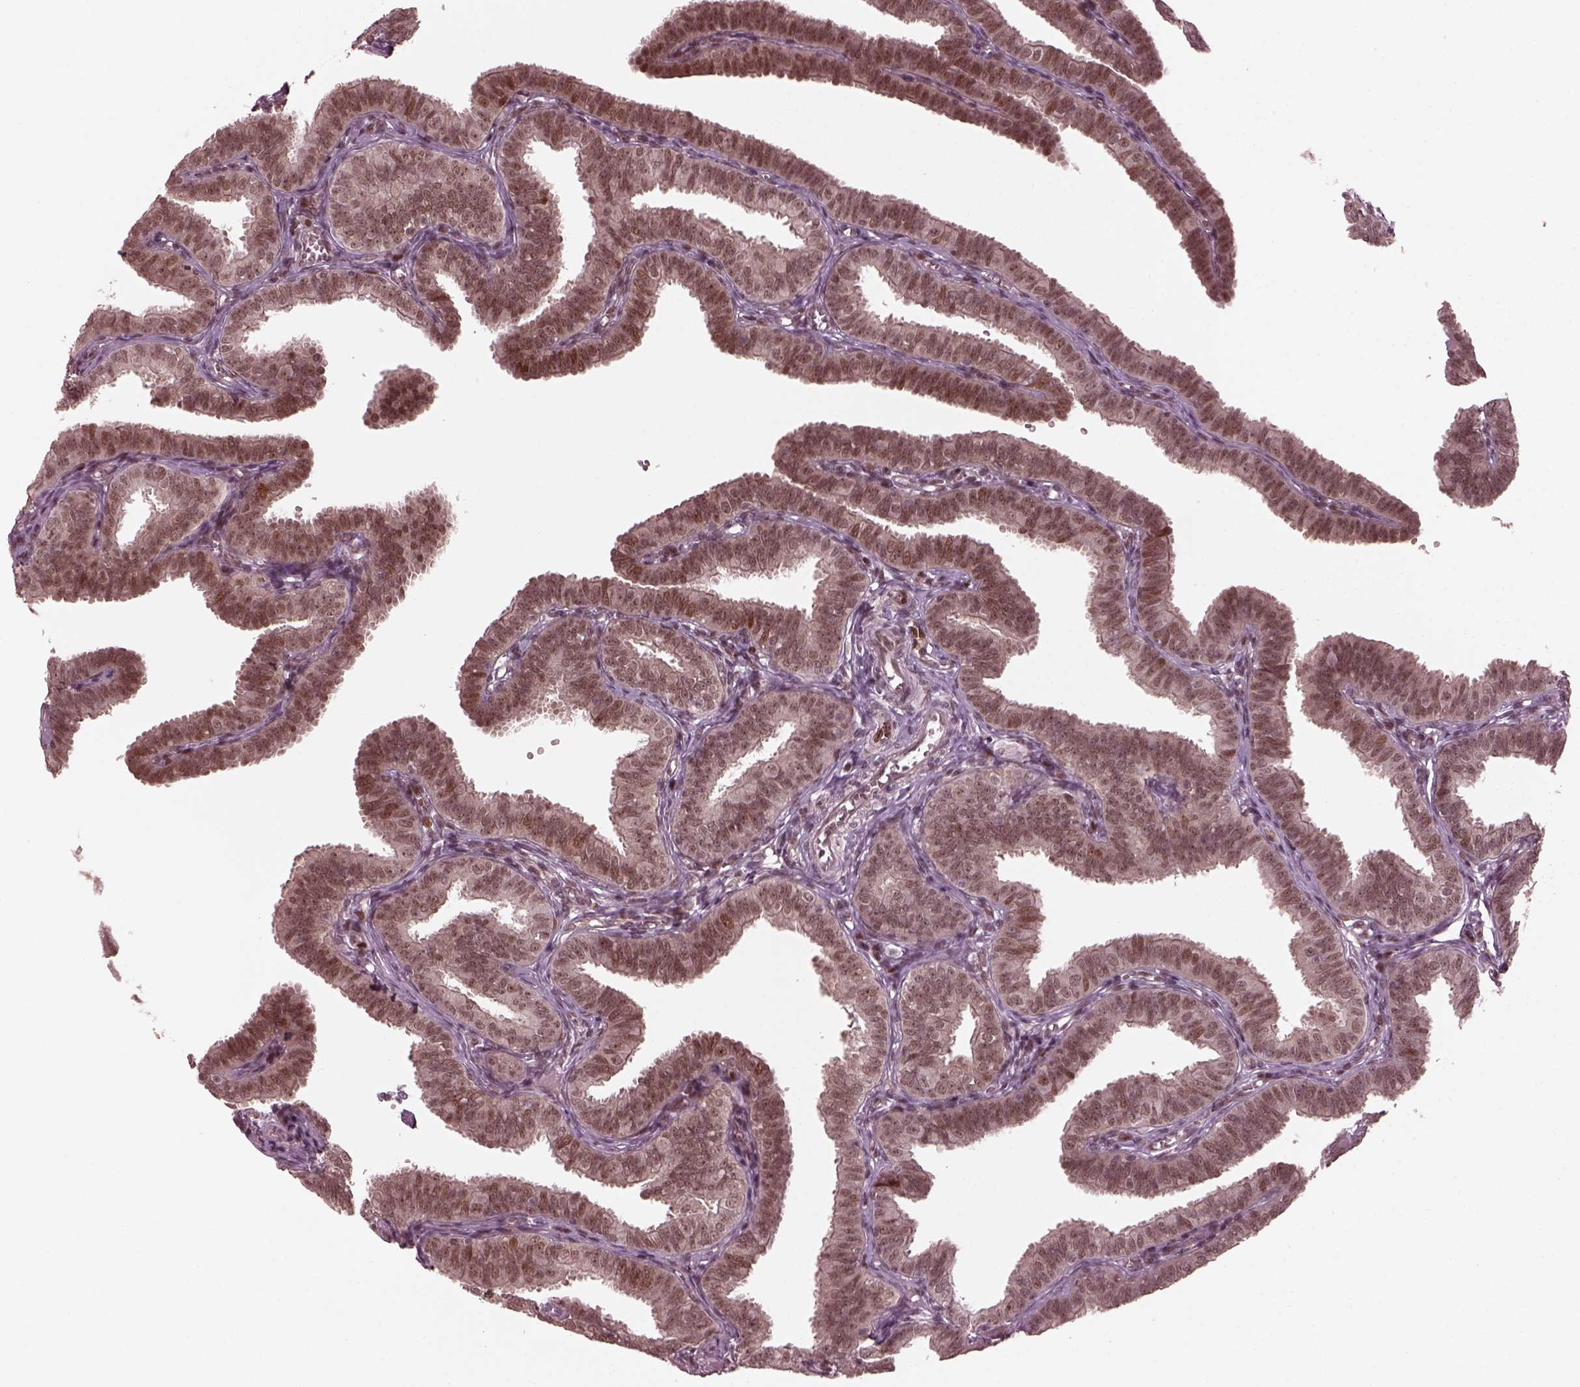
{"staining": {"intensity": "weak", "quantity": "25%-75%", "location": "cytoplasmic/membranous,nuclear"}, "tissue": "fallopian tube", "cell_type": "Glandular cells", "image_type": "normal", "snomed": [{"axis": "morphology", "description": "Normal tissue, NOS"}, {"axis": "topography", "description": "Fallopian tube"}], "caption": "Immunohistochemical staining of unremarkable human fallopian tube shows low levels of weak cytoplasmic/membranous,nuclear expression in approximately 25%-75% of glandular cells.", "gene": "TRIB3", "patient": {"sex": "female", "age": 25}}